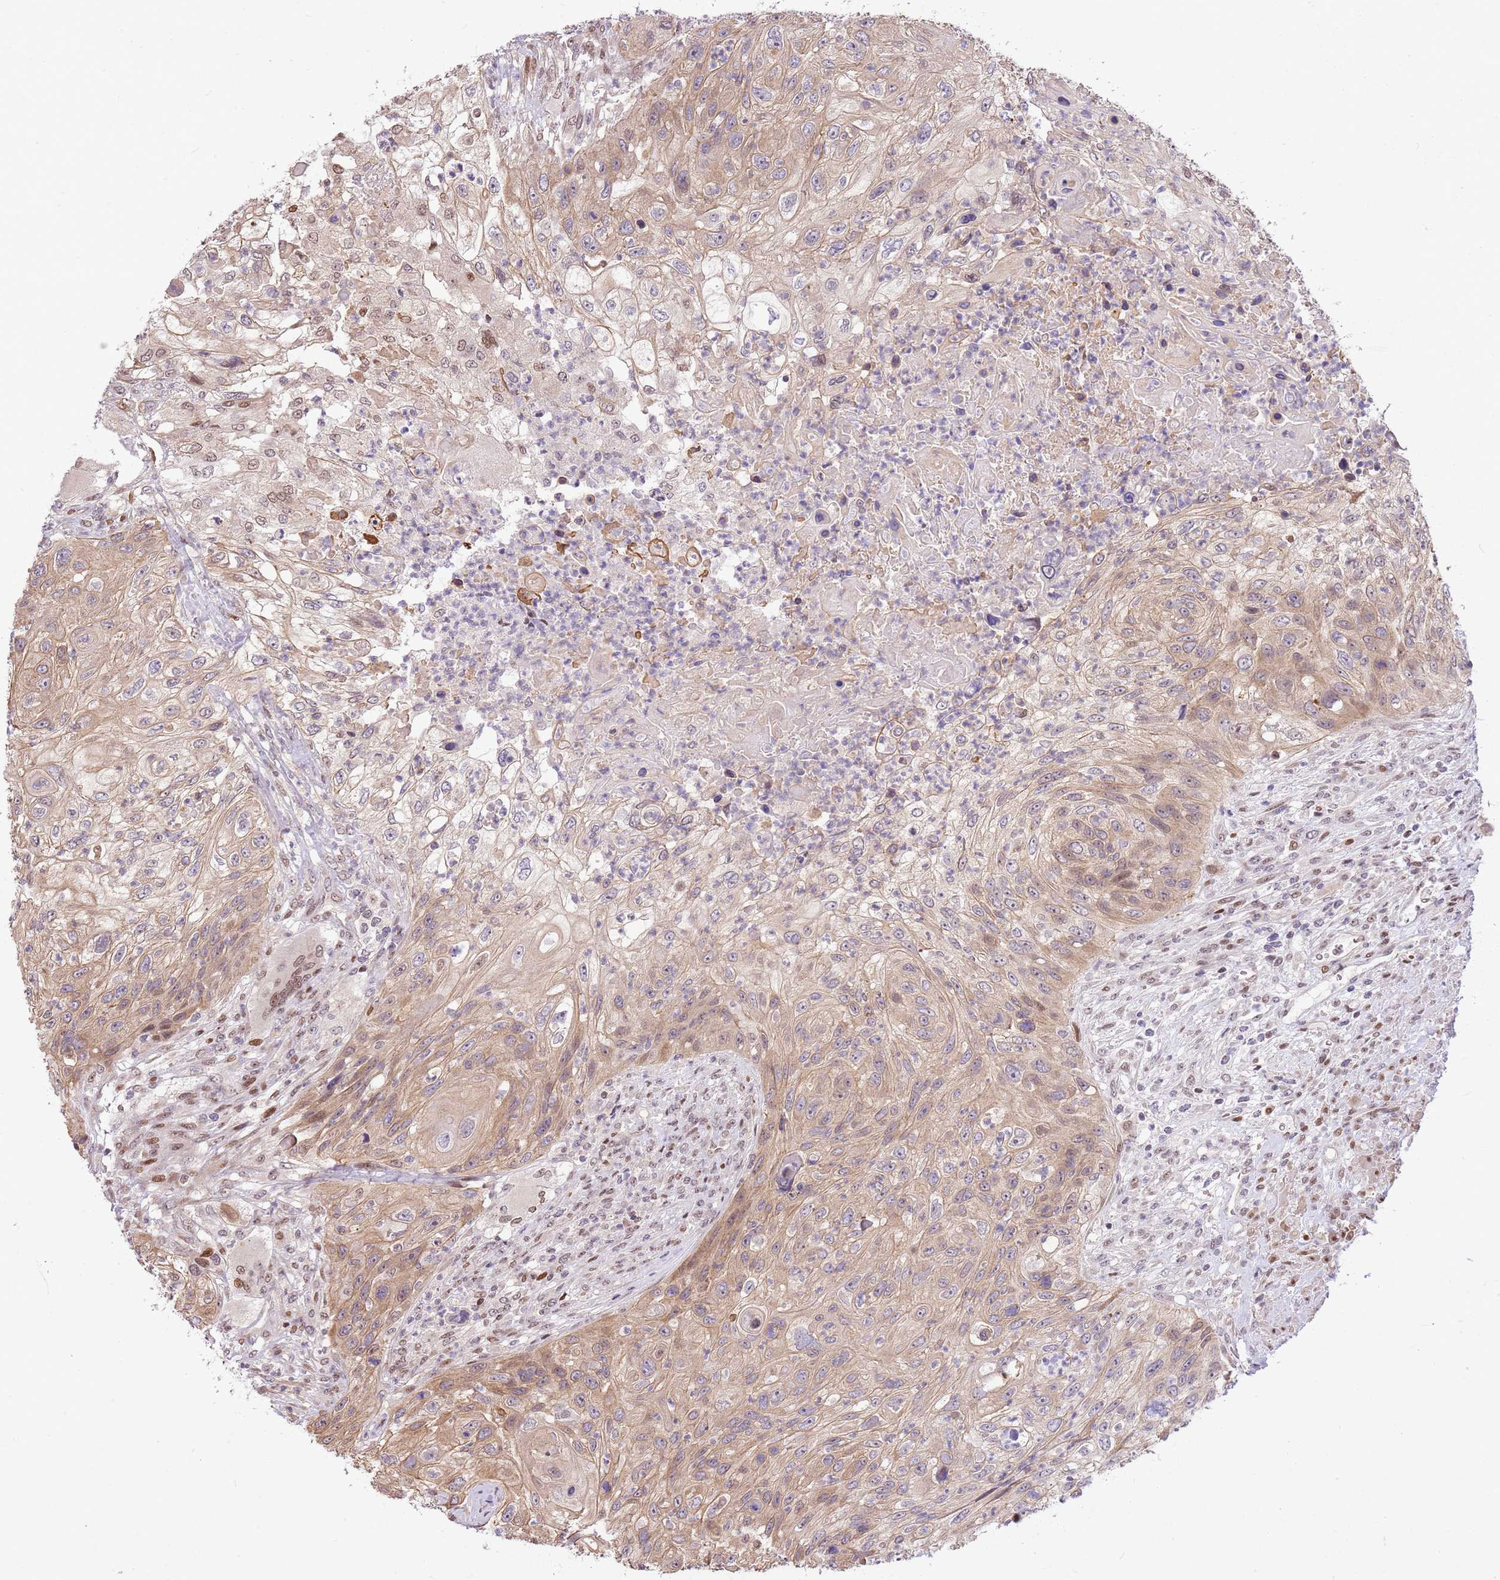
{"staining": {"intensity": "weak", "quantity": "25%-75%", "location": "cytoplasmic/membranous"}, "tissue": "urothelial cancer", "cell_type": "Tumor cells", "image_type": "cancer", "snomed": [{"axis": "morphology", "description": "Urothelial carcinoma, High grade"}, {"axis": "topography", "description": "Urinary bladder"}], "caption": "Human urothelial cancer stained with a protein marker exhibits weak staining in tumor cells.", "gene": "RFK", "patient": {"sex": "female", "age": 60}}